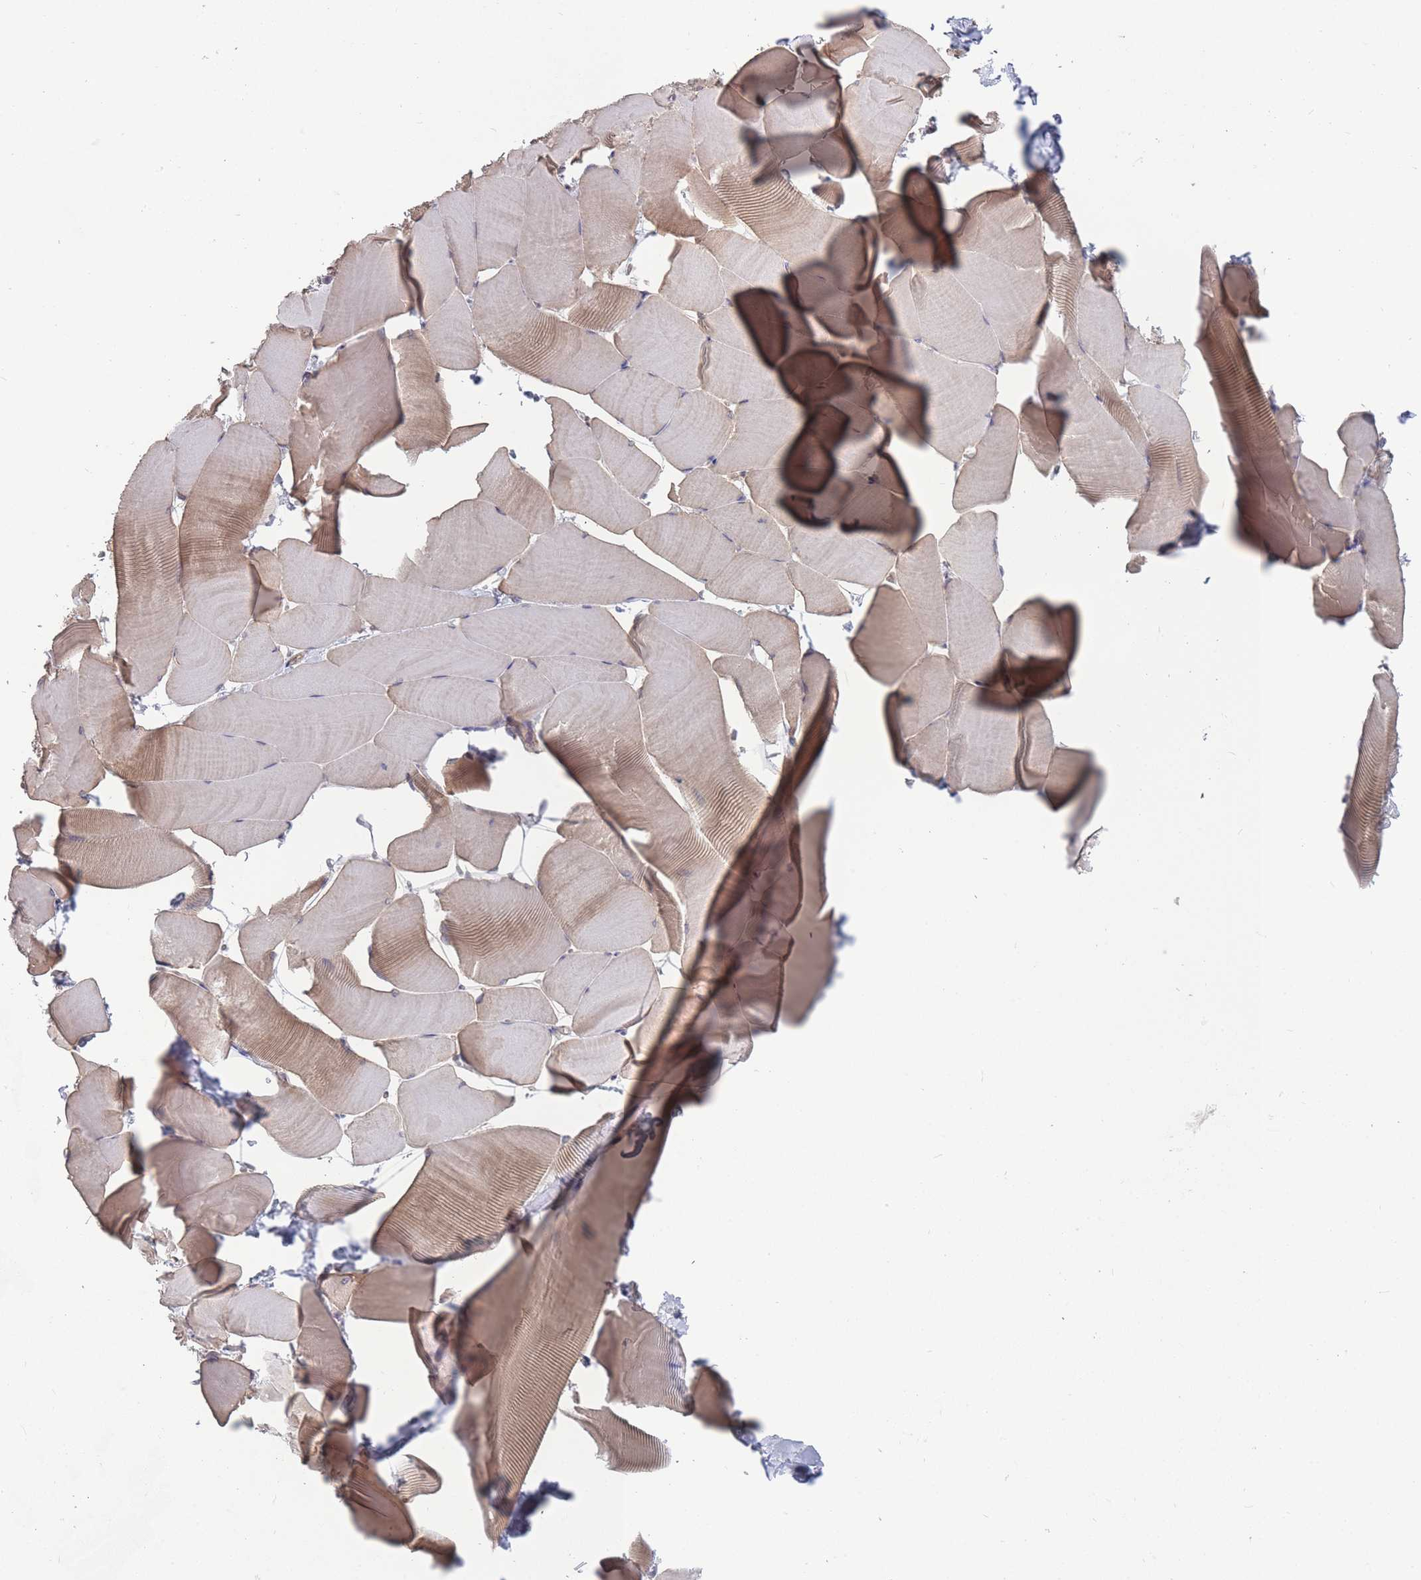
{"staining": {"intensity": "weak", "quantity": "<25%", "location": "cytoplasmic/membranous"}, "tissue": "skeletal muscle", "cell_type": "Myocytes", "image_type": "normal", "snomed": [{"axis": "morphology", "description": "Normal tissue, NOS"}, {"axis": "topography", "description": "Skeletal muscle"}], "caption": "Photomicrograph shows no protein staining in myocytes of unremarkable skeletal muscle. The staining is performed using DAB (3,3'-diaminobenzidine) brown chromogen with nuclei counter-stained in using hematoxylin.", "gene": "SLC1A6", "patient": {"sex": "male", "age": 25}}